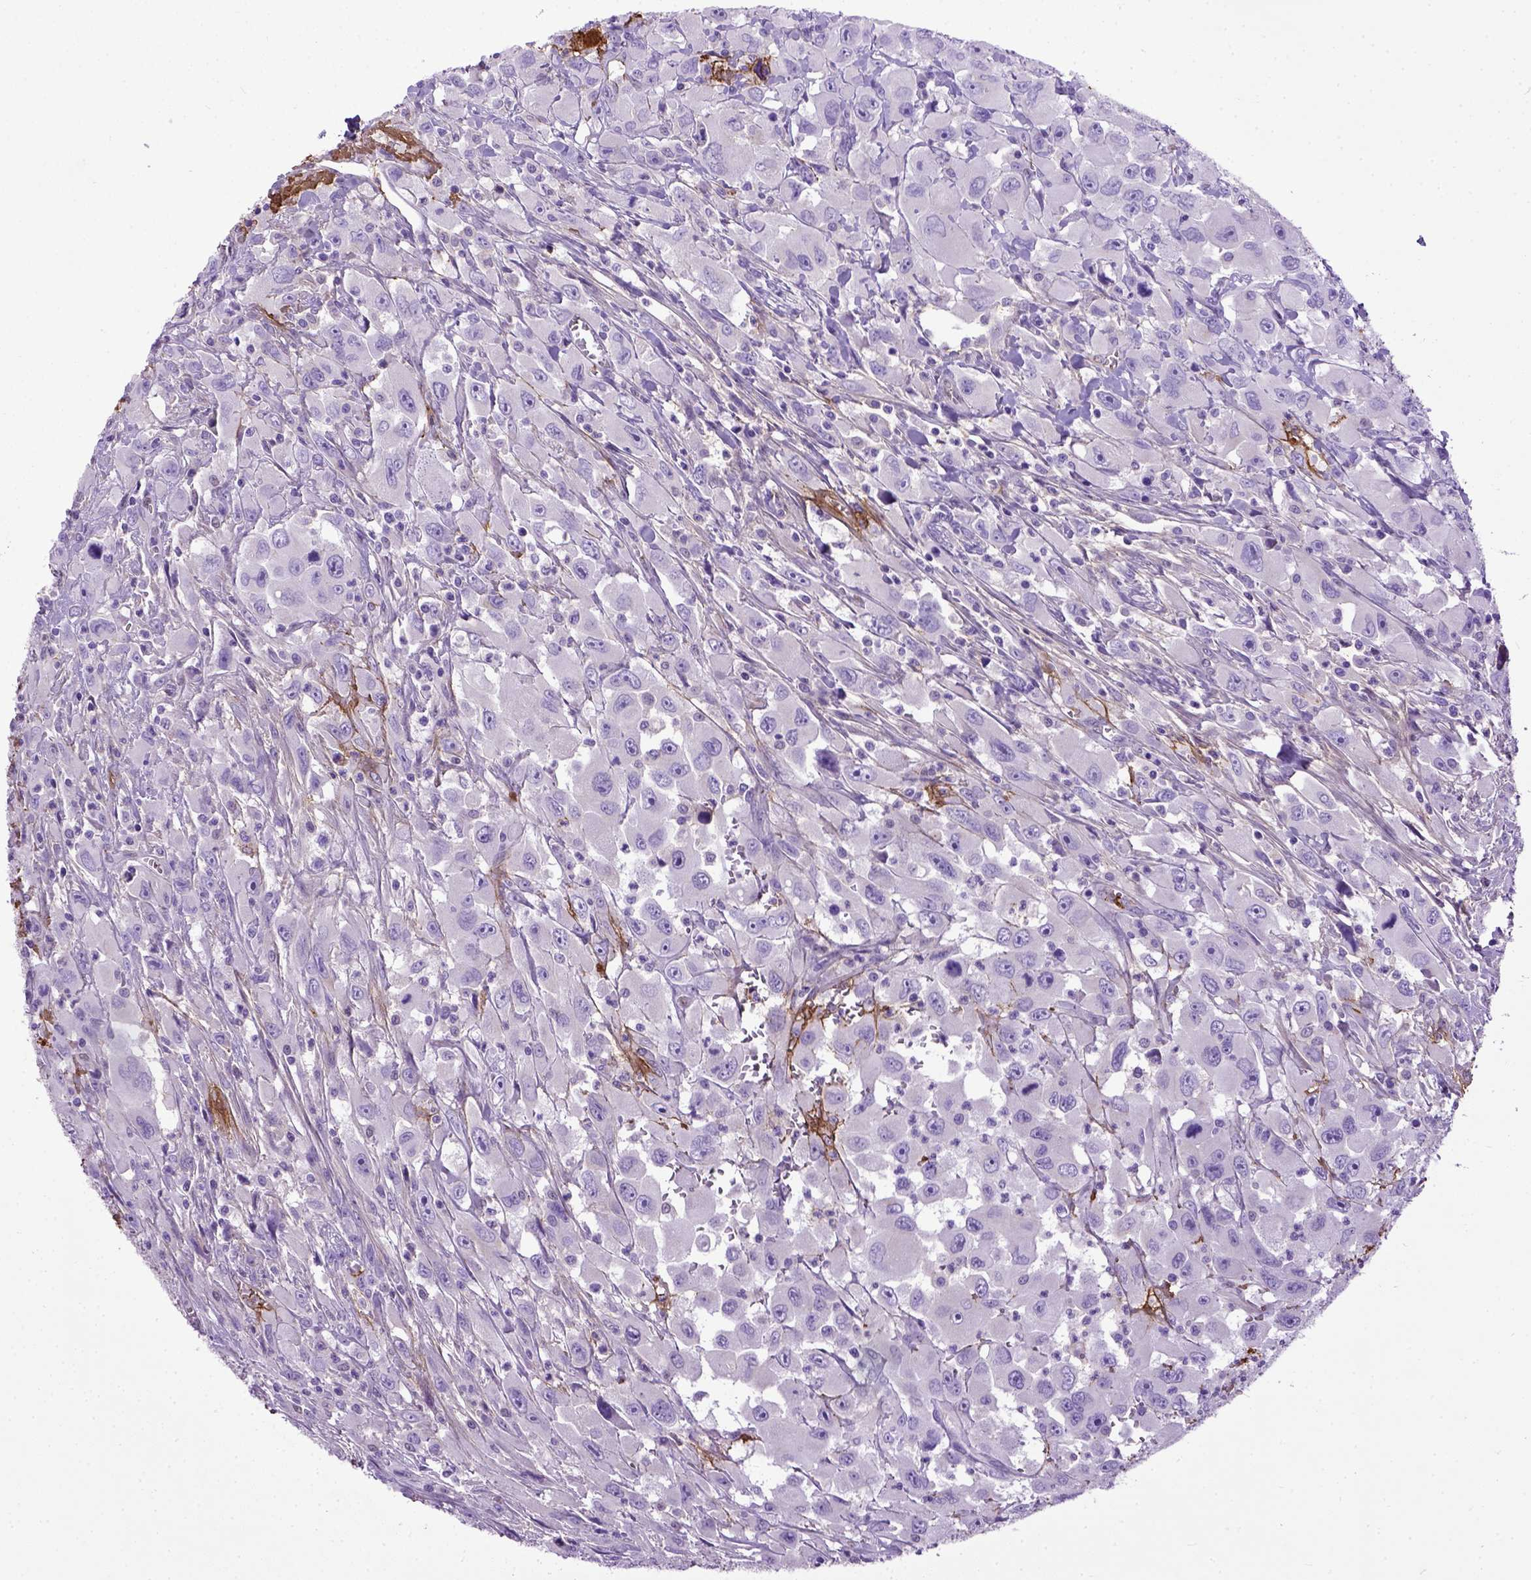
{"staining": {"intensity": "negative", "quantity": "none", "location": "none"}, "tissue": "head and neck cancer", "cell_type": "Tumor cells", "image_type": "cancer", "snomed": [{"axis": "morphology", "description": "Squamous cell carcinoma, NOS"}, {"axis": "morphology", "description": "Squamous cell carcinoma, metastatic, NOS"}, {"axis": "topography", "description": "Oral tissue"}, {"axis": "topography", "description": "Head-Neck"}], "caption": "Tumor cells show no significant expression in head and neck cancer (squamous cell carcinoma).", "gene": "ADAMTS8", "patient": {"sex": "female", "age": 85}}